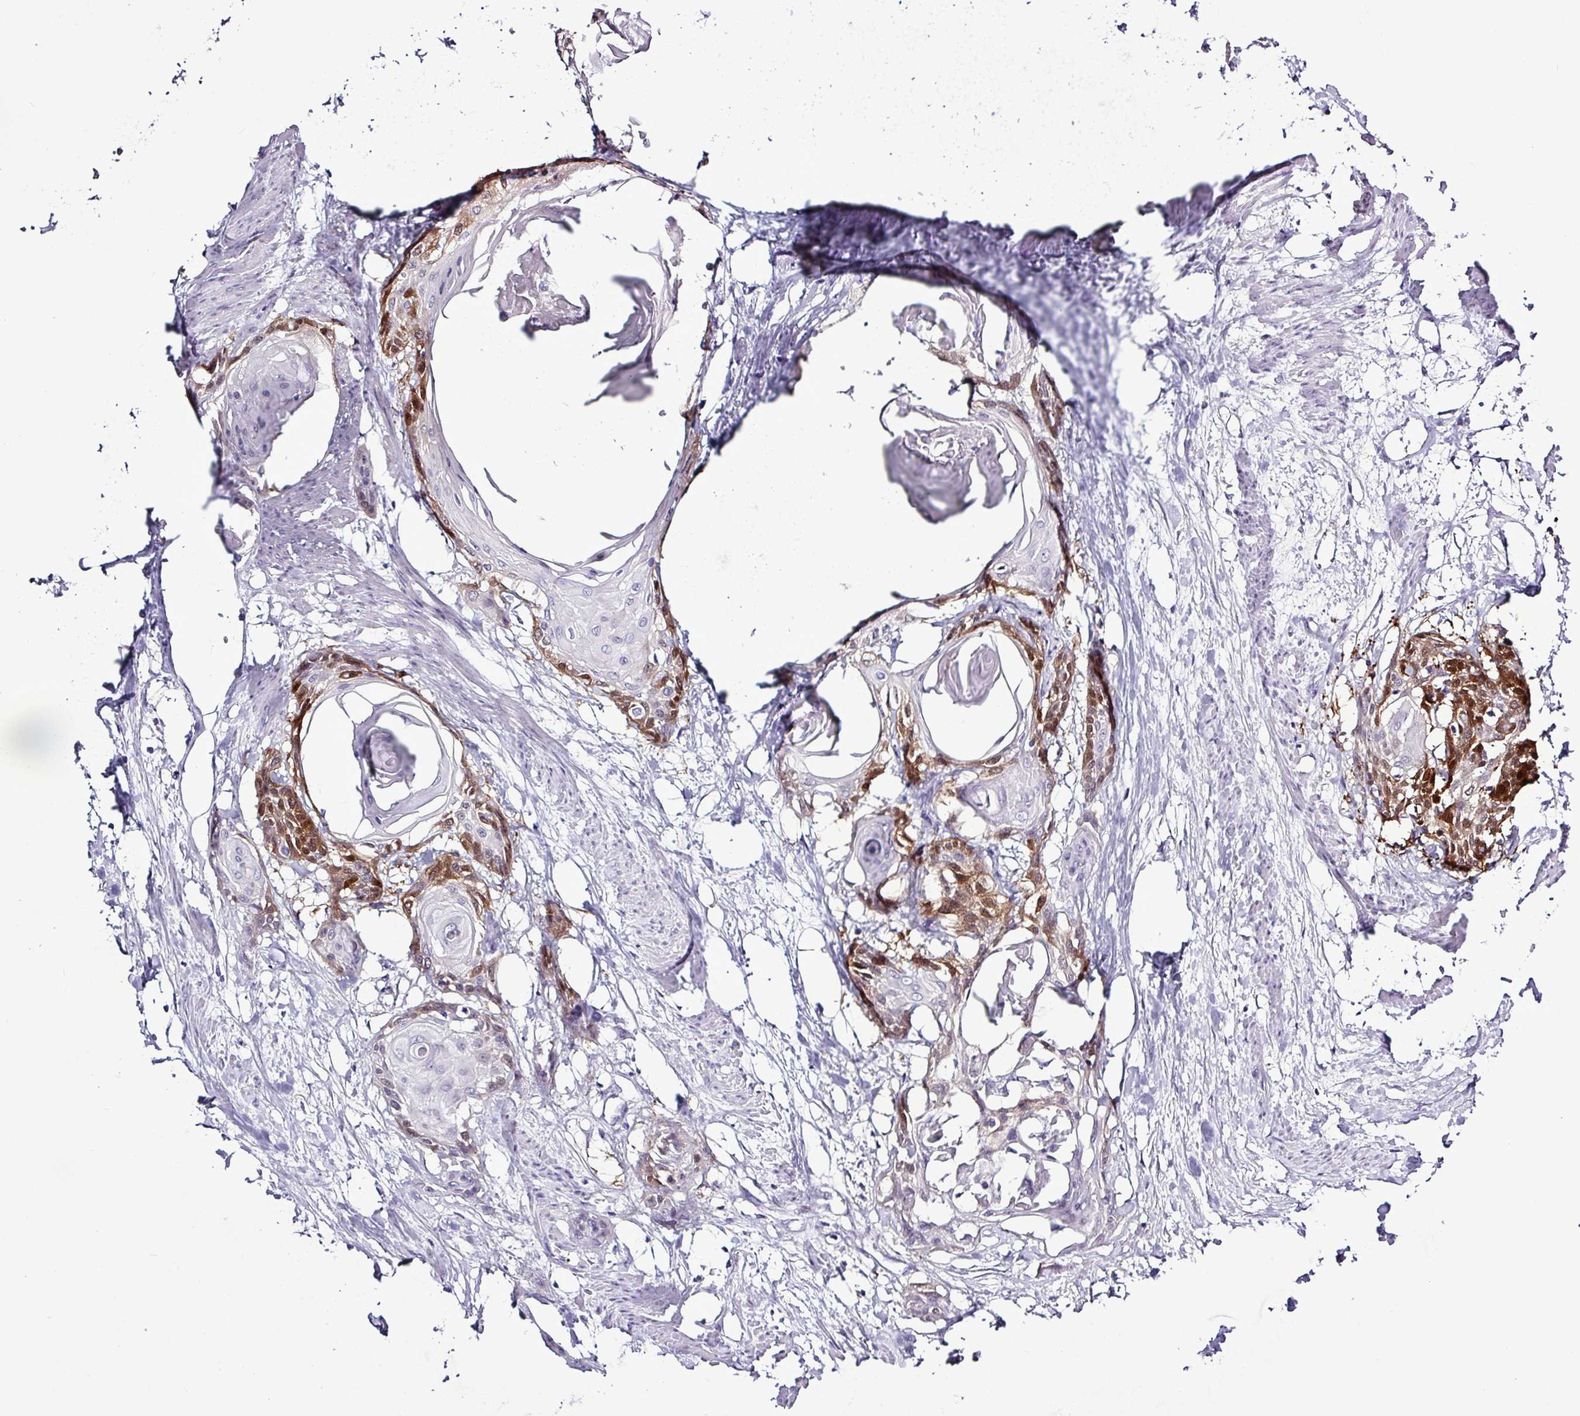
{"staining": {"intensity": "strong", "quantity": "<25%", "location": "cytoplasmic/membranous,nuclear"}, "tissue": "cervical cancer", "cell_type": "Tumor cells", "image_type": "cancer", "snomed": [{"axis": "morphology", "description": "Squamous cell carcinoma, NOS"}, {"axis": "topography", "description": "Cervix"}], "caption": "This is an image of immunohistochemistry staining of cervical cancer (squamous cell carcinoma), which shows strong positivity in the cytoplasmic/membranous and nuclear of tumor cells.", "gene": "ALDH3A1", "patient": {"sex": "female", "age": 57}}